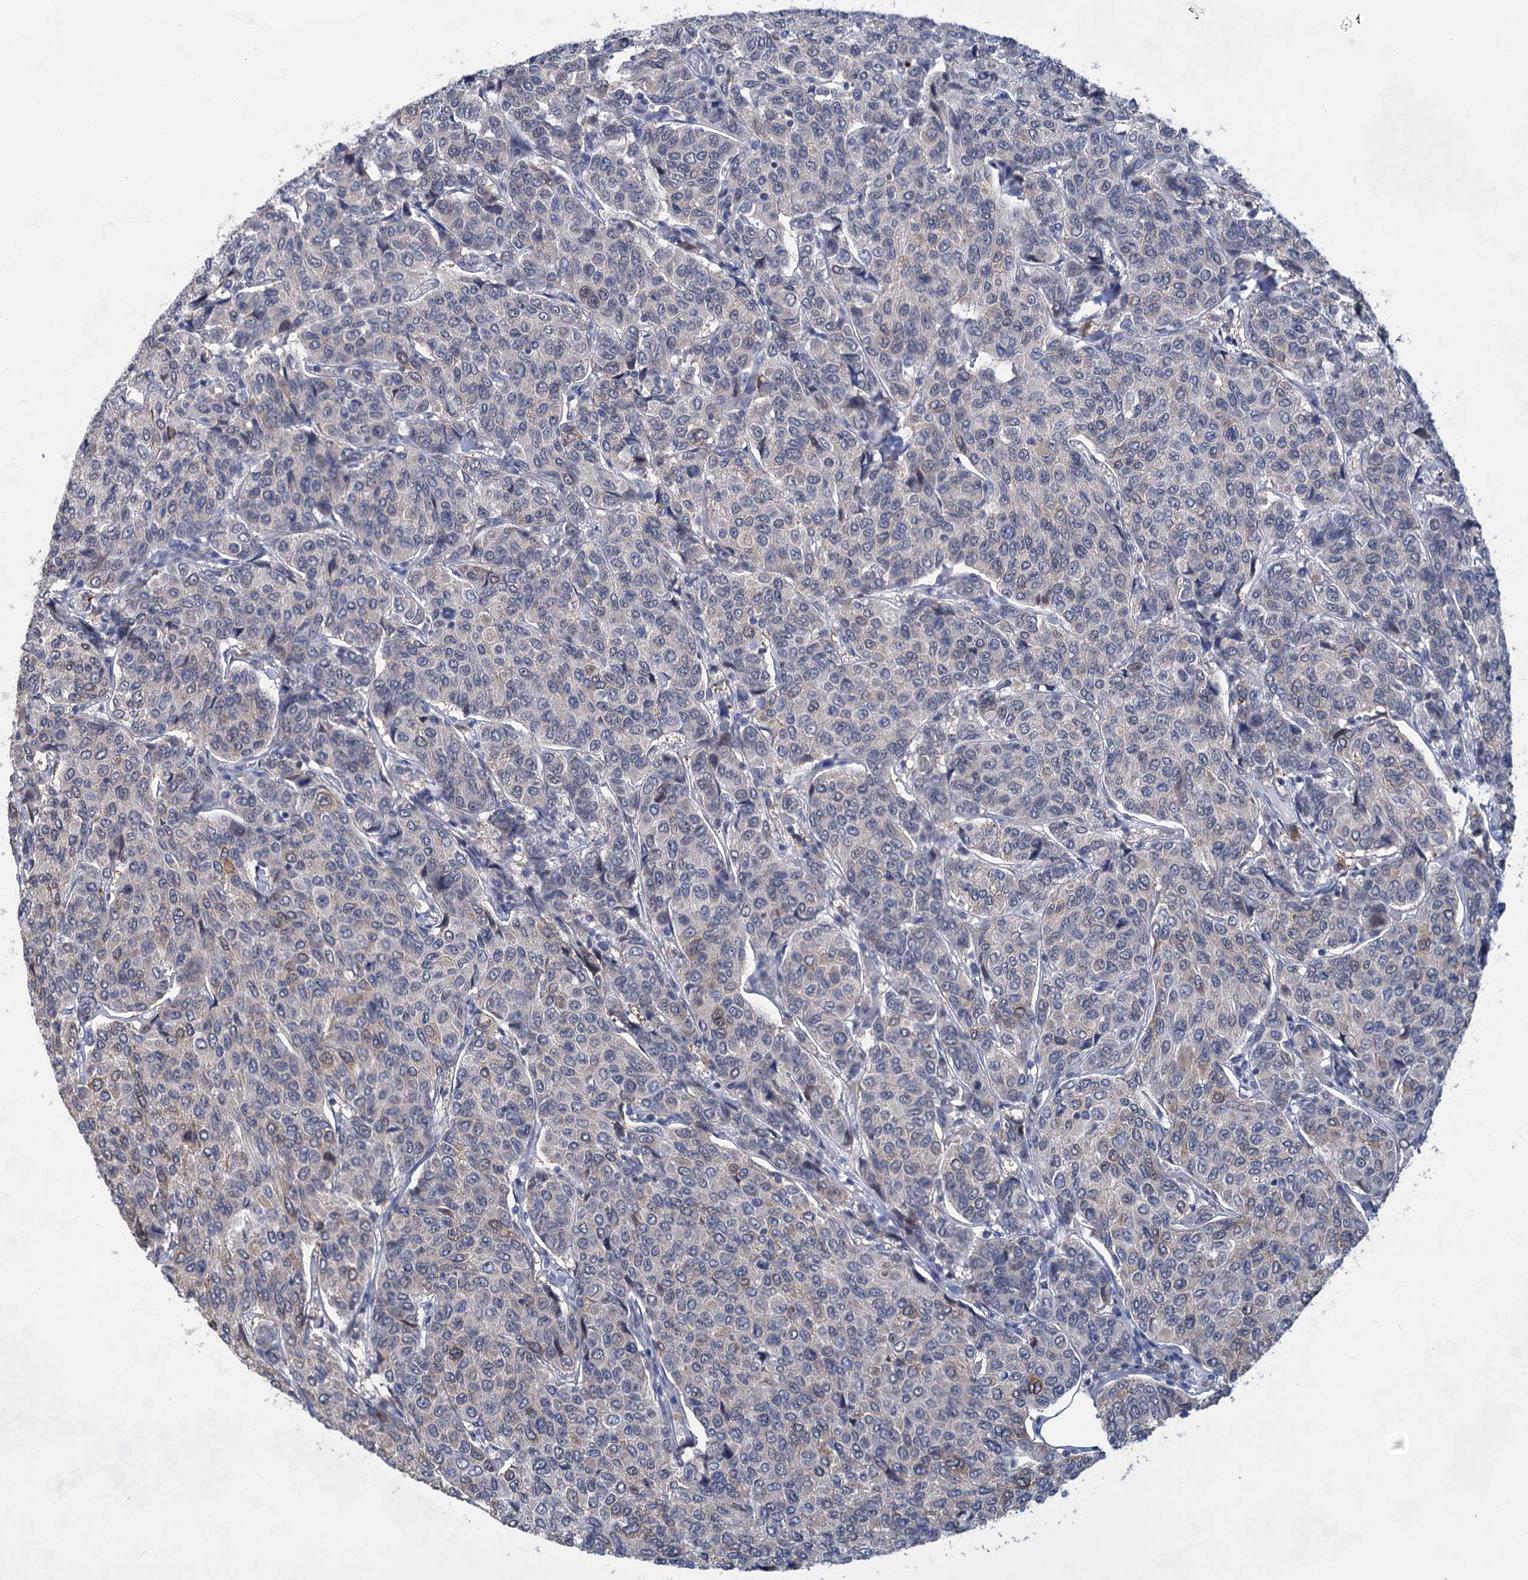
{"staining": {"intensity": "negative", "quantity": "none", "location": "none"}, "tissue": "breast cancer", "cell_type": "Tumor cells", "image_type": "cancer", "snomed": [{"axis": "morphology", "description": "Duct carcinoma"}, {"axis": "topography", "description": "Breast"}], "caption": "Immunohistochemical staining of human invasive ductal carcinoma (breast) displays no significant expression in tumor cells.", "gene": "TTC17", "patient": {"sex": "female", "age": 55}}